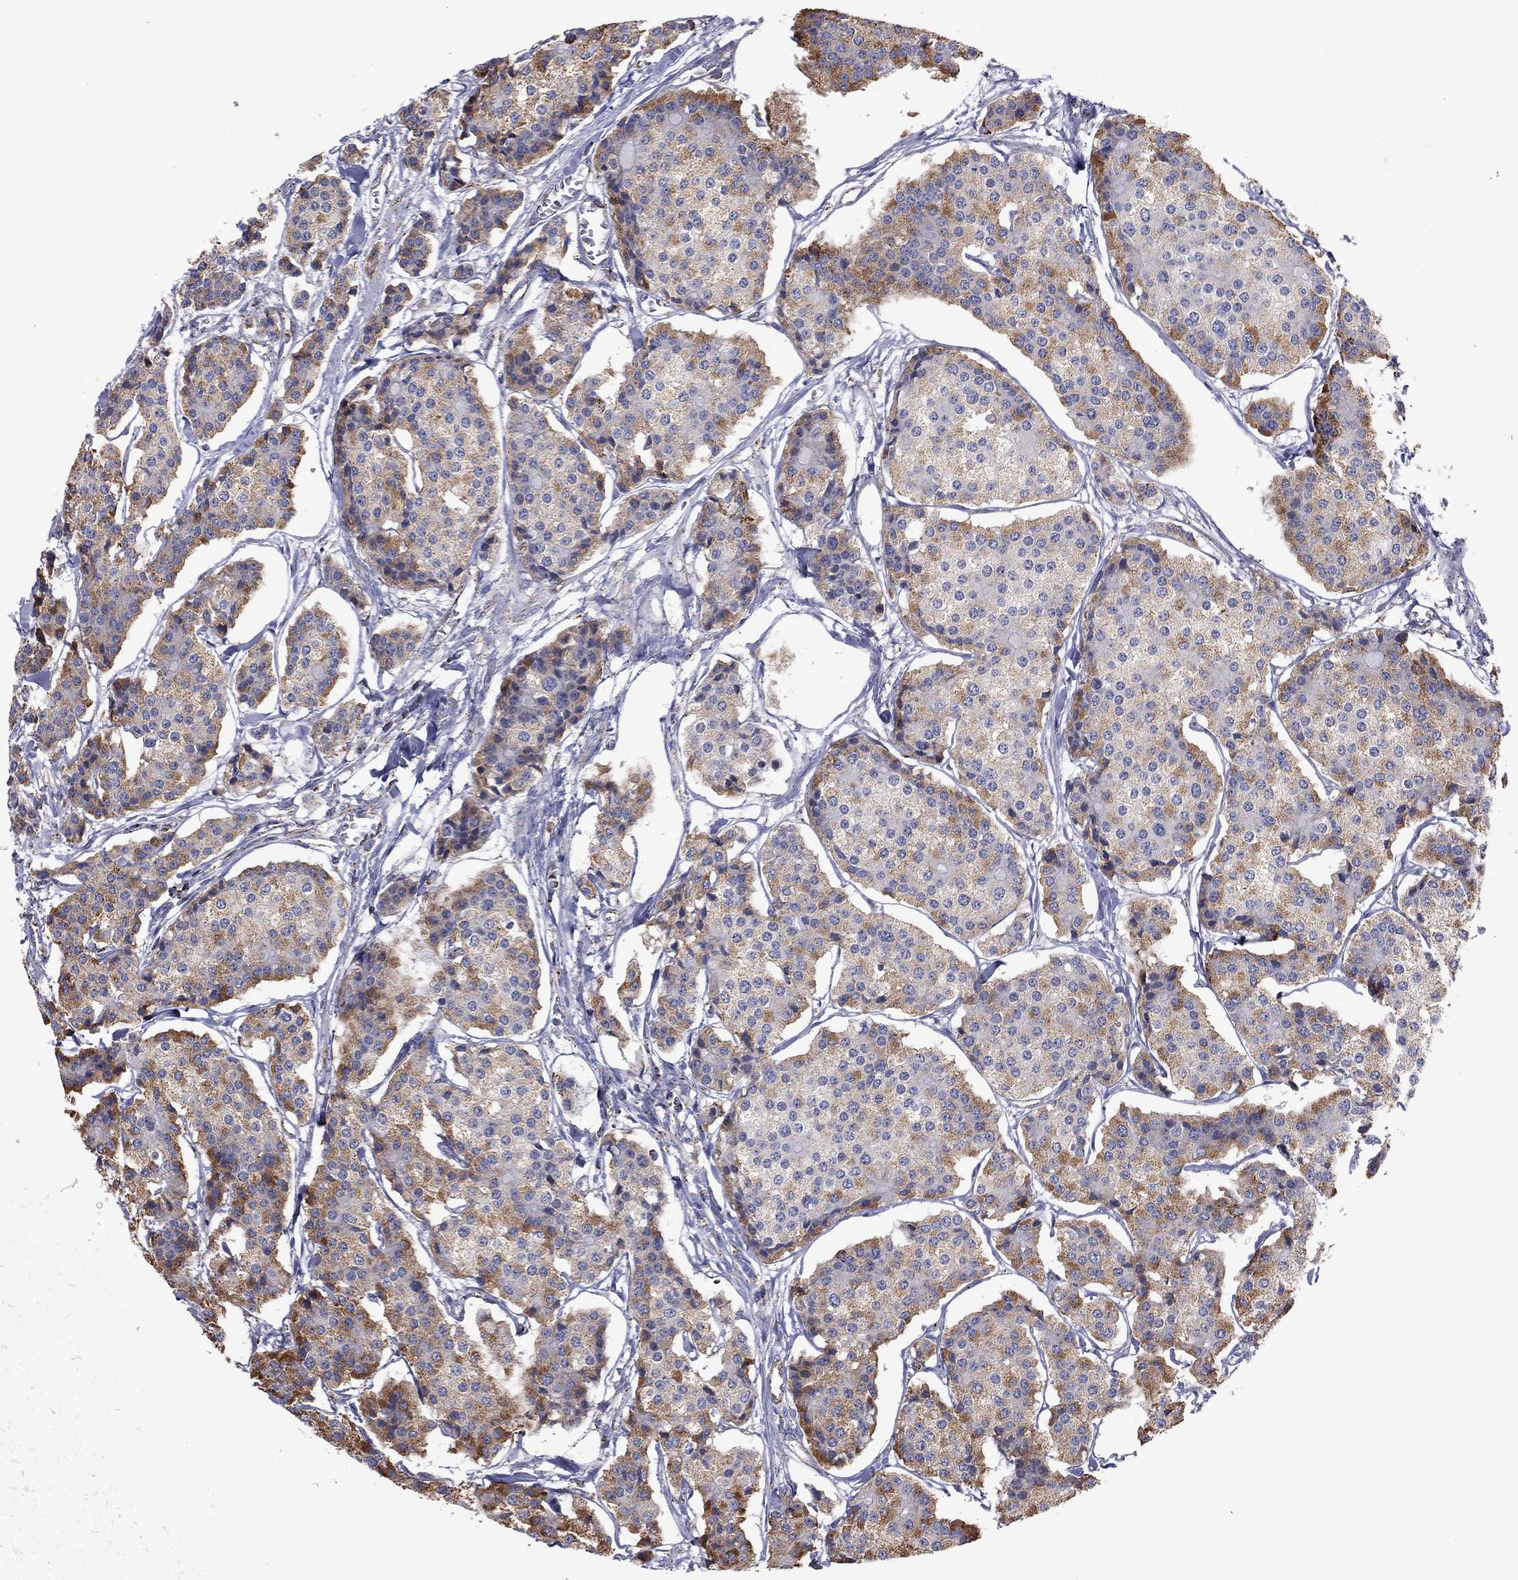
{"staining": {"intensity": "moderate", "quantity": "25%-75%", "location": "cytoplasmic/membranous"}, "tissue": "carcinoid", "cell_type": "Tumor cells", "image_type": "cancer", "snomed": [{"axis": "morphology", "description": "Carcinoid, malignant, NOS"}, {"axis": "topography", "description": "Small intestine"}], "caption": "A photomicrograph of human carcinoid stained for a protein displays moderate cytoplasmic/membranous brown staining in tumor cells.", "gene": "NDUFV1", "patient": {"sex": "female", "age": 65}}